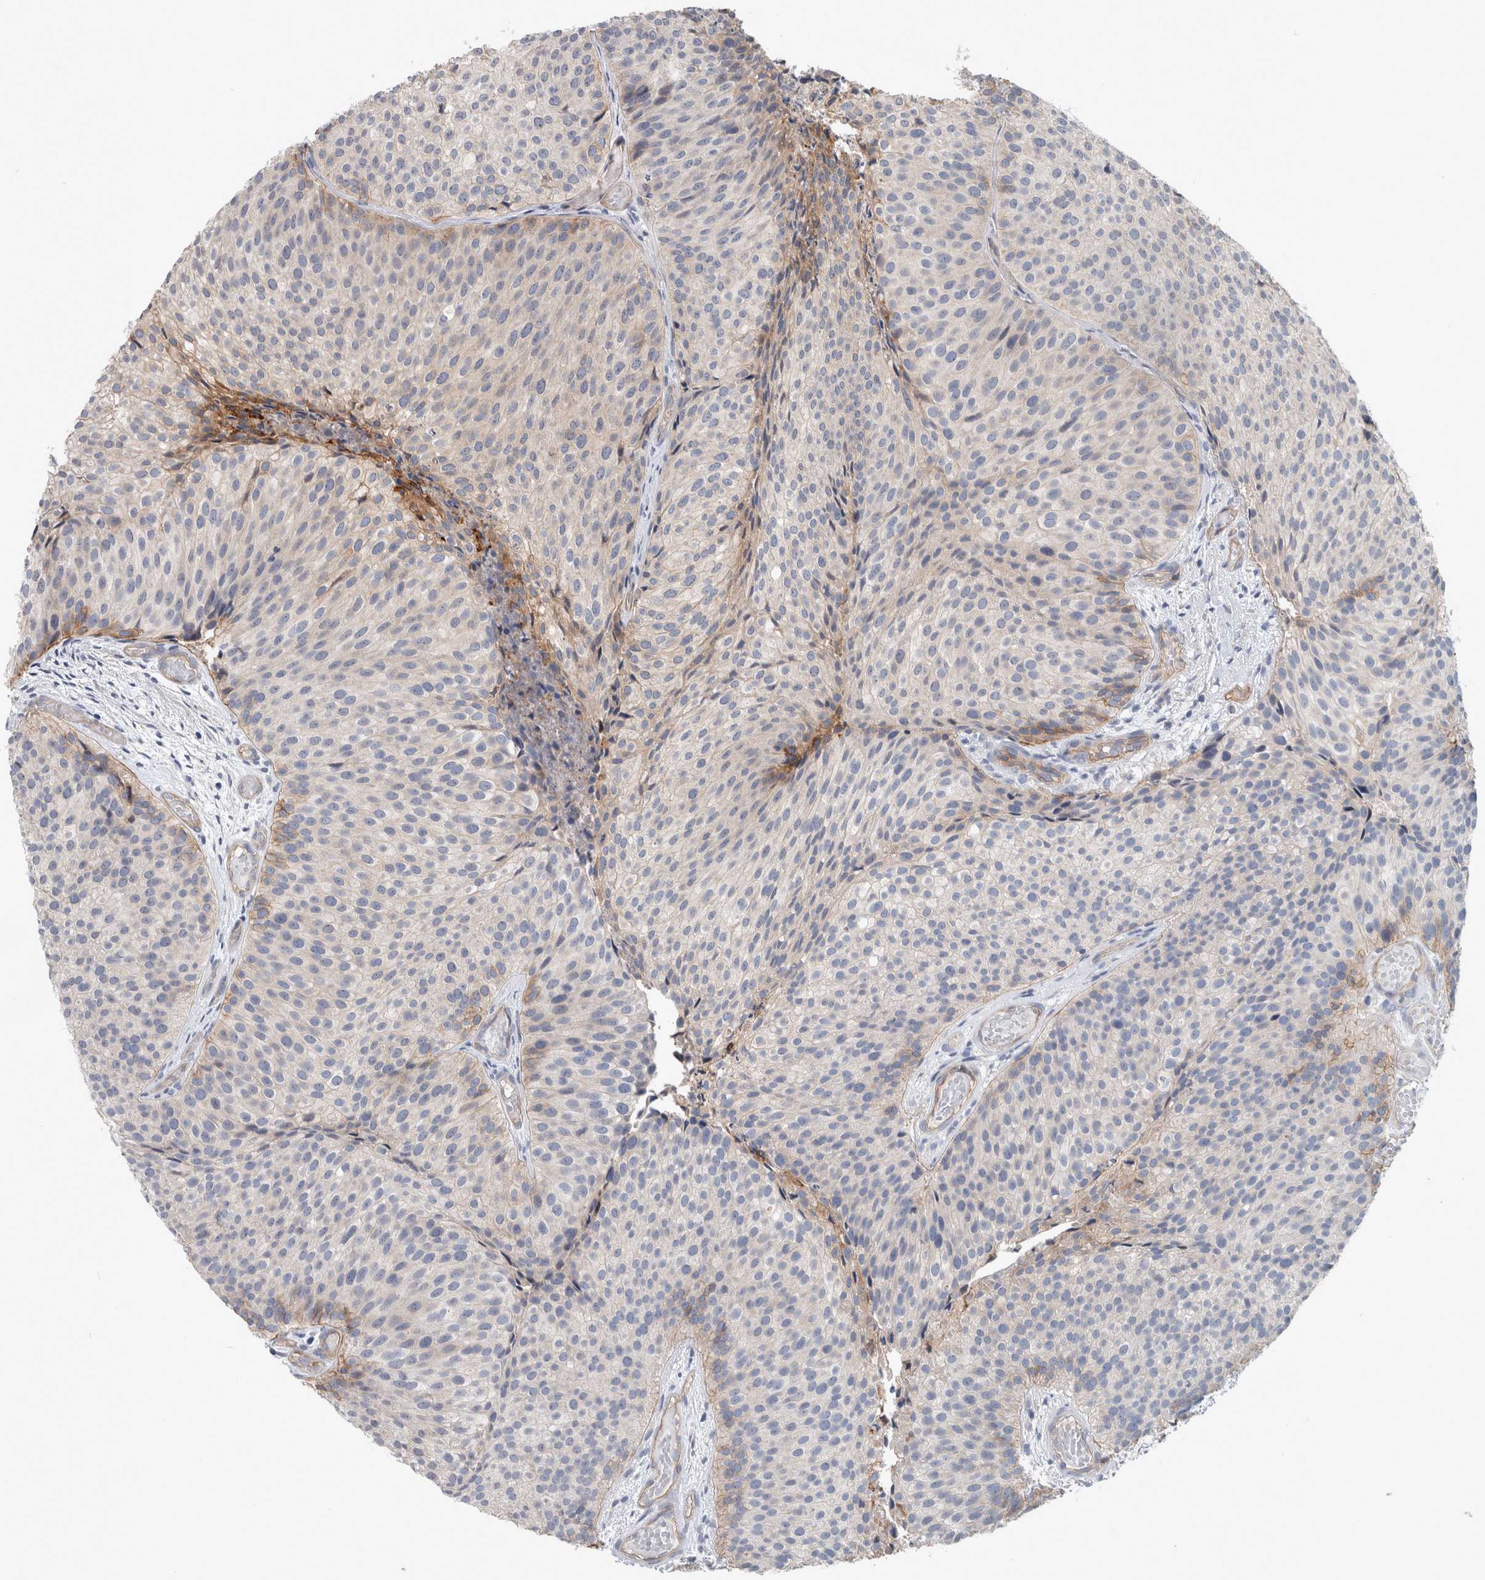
{"staining": {"intensity": "moderate", "quantity": "<25%", "location": "cytoplasmic/membranous"}, "tissue": "urothelial cancer", "cell_type": "Tumor cells", "image_type": "cancer", "snomed": [{"axis": "morphology", "description": "Urothelial carcinoma, Low grade"}, {"axis": "topography", "description": "Urinary bladder"}], "caption": "Protein expression analysis of human urothelial cancer reveals moderate cytoplasmic/membranous expression in about <25% of tumor cells.", "gene": "BCAM", "patient": {"sex": "male", "age": 86}}